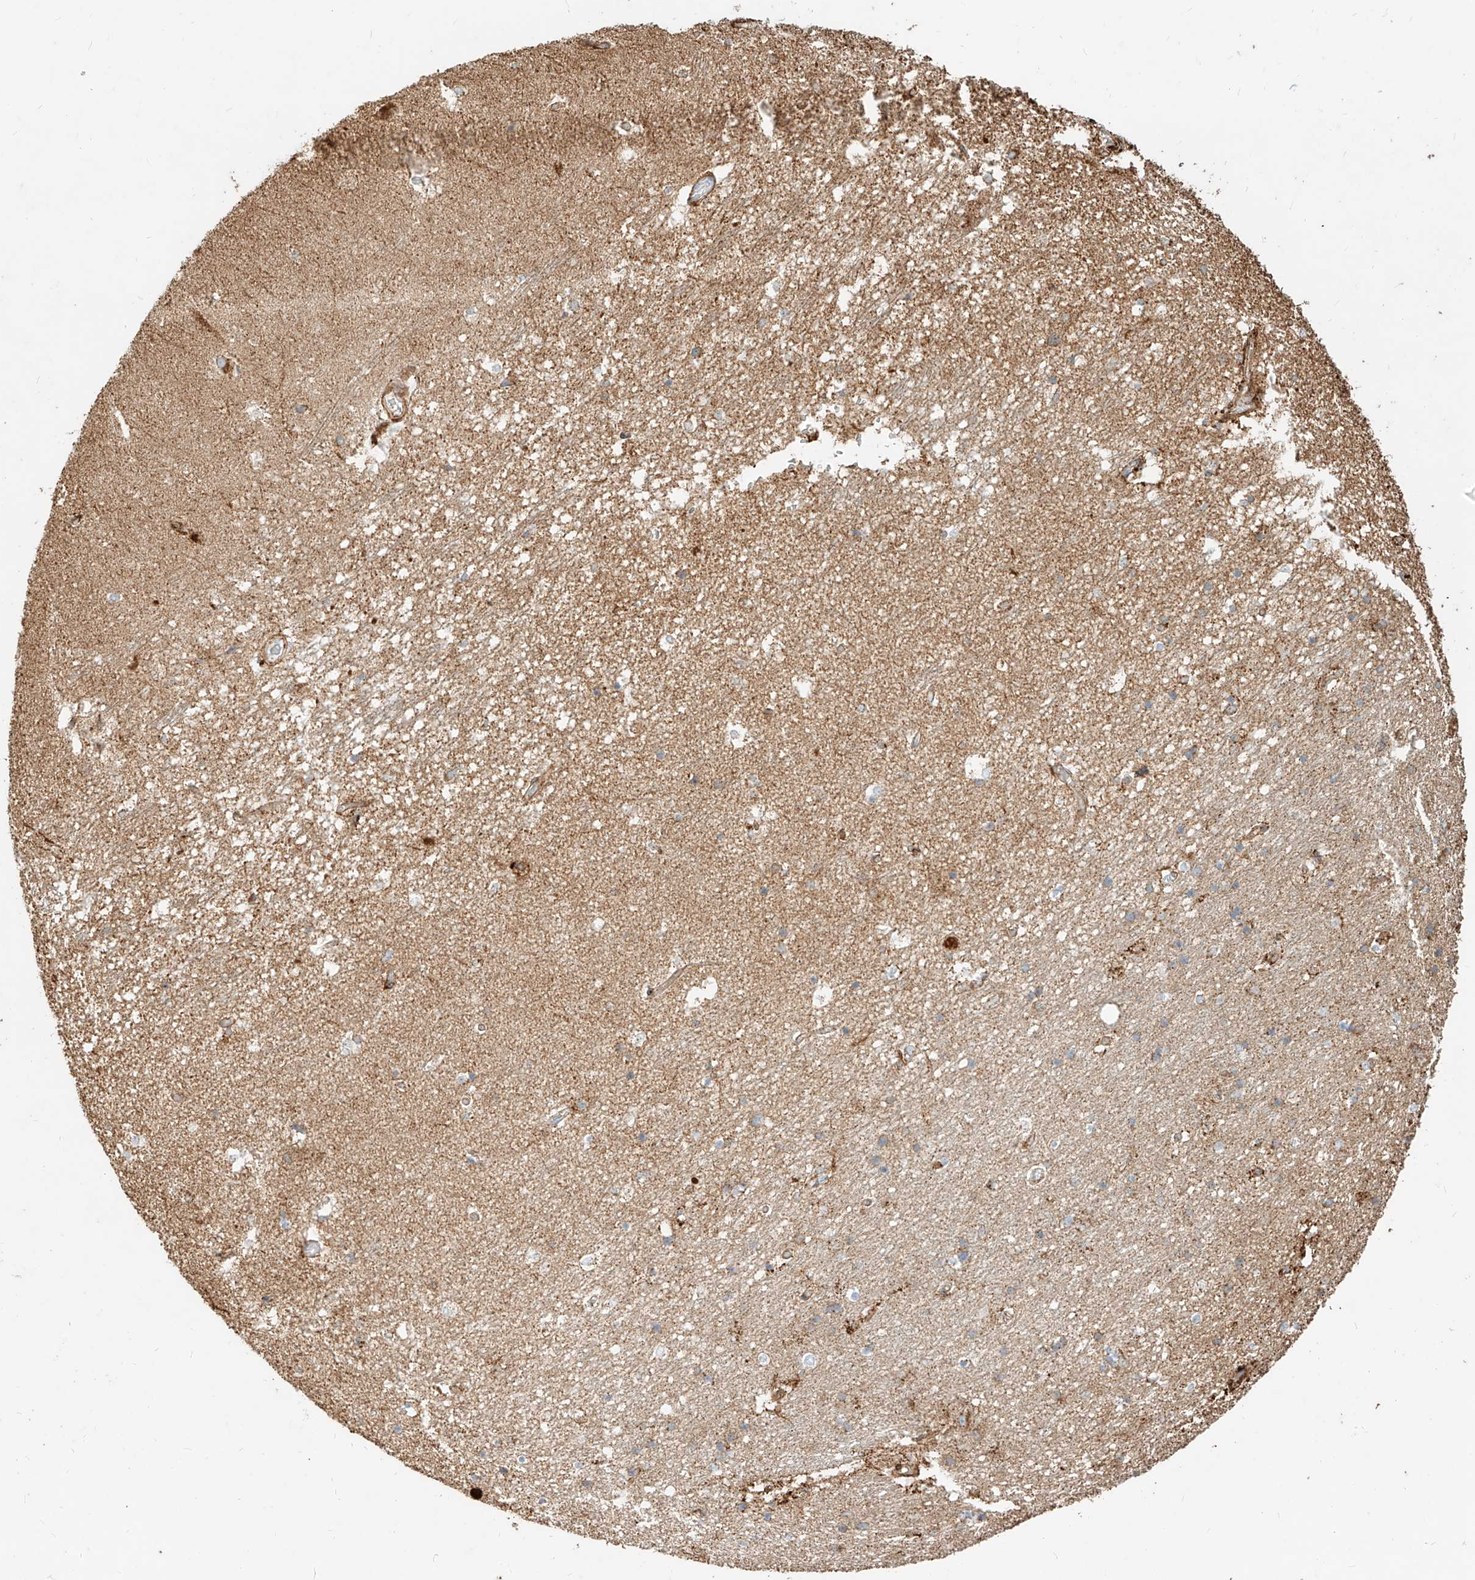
{"staining": {"intensity": "weak", "quantity": "25%-75%", "location": "cytoplasmic/membranous"}, "tissue": "hippocampus", "cell_type": "Glial cells", "image_type": "normal", "snomed": [{"axis": "morphology", "description": "Normal tissue, NOS"}, {"axis": "topography", "description": "Hippocampus"}], "caption": "Immunohistochemical staining of unremarkable hippocampus displays 25%-75% levels of weak cytoplasmic/membranous protein staining in about 25%-75% of glial cells. (DAB = brown stain, brightfield microscopy at high magnification).", "gene": "MTX2", "patient": {"sex": "male", "age": 45}}